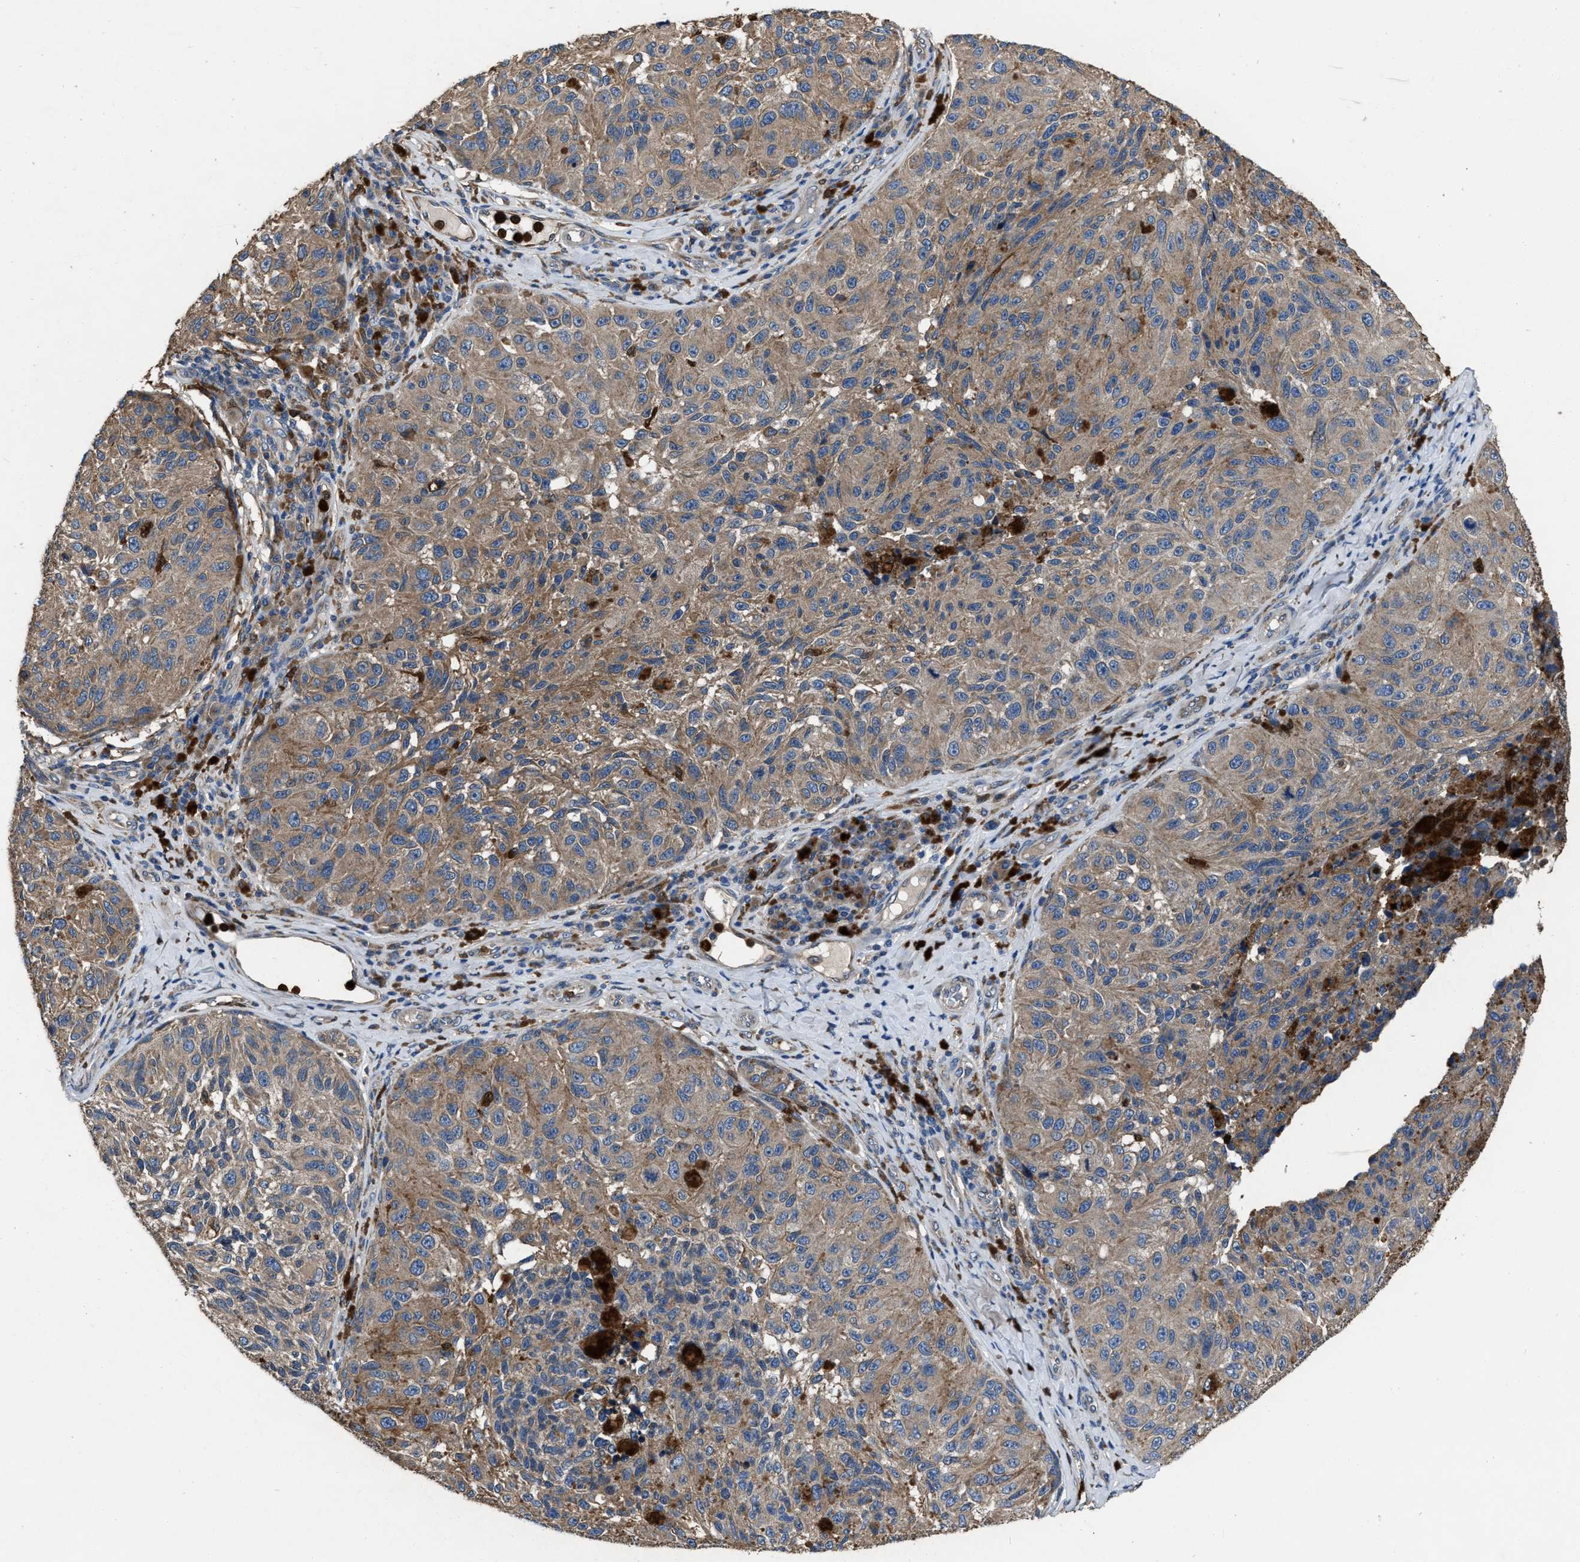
{"staining": {"intensity": "moderate", "quantity": "25%-75%", "location": "cytoplasmic/membranous"}, "tissue": "melanoma", "cell_type": "Tumor cells", "image_type": "cancer", "snomed": [{"axis": "morphology", "description": "Malignant melanoma, NOS"}, {"axis": "topography", "description": "Skin"}], "caption": "IHC photomicrograph of neoplastic tissue: melanoma stained using IHC shows medium levels of moderate protein expression localized specifically in the cytoplasmic/membranous of tumor cells, appearing as a cytoplasmic/membranous brown color.", "gene": "ANGPT1", "patient": {"sex": "female", "age": 73}}